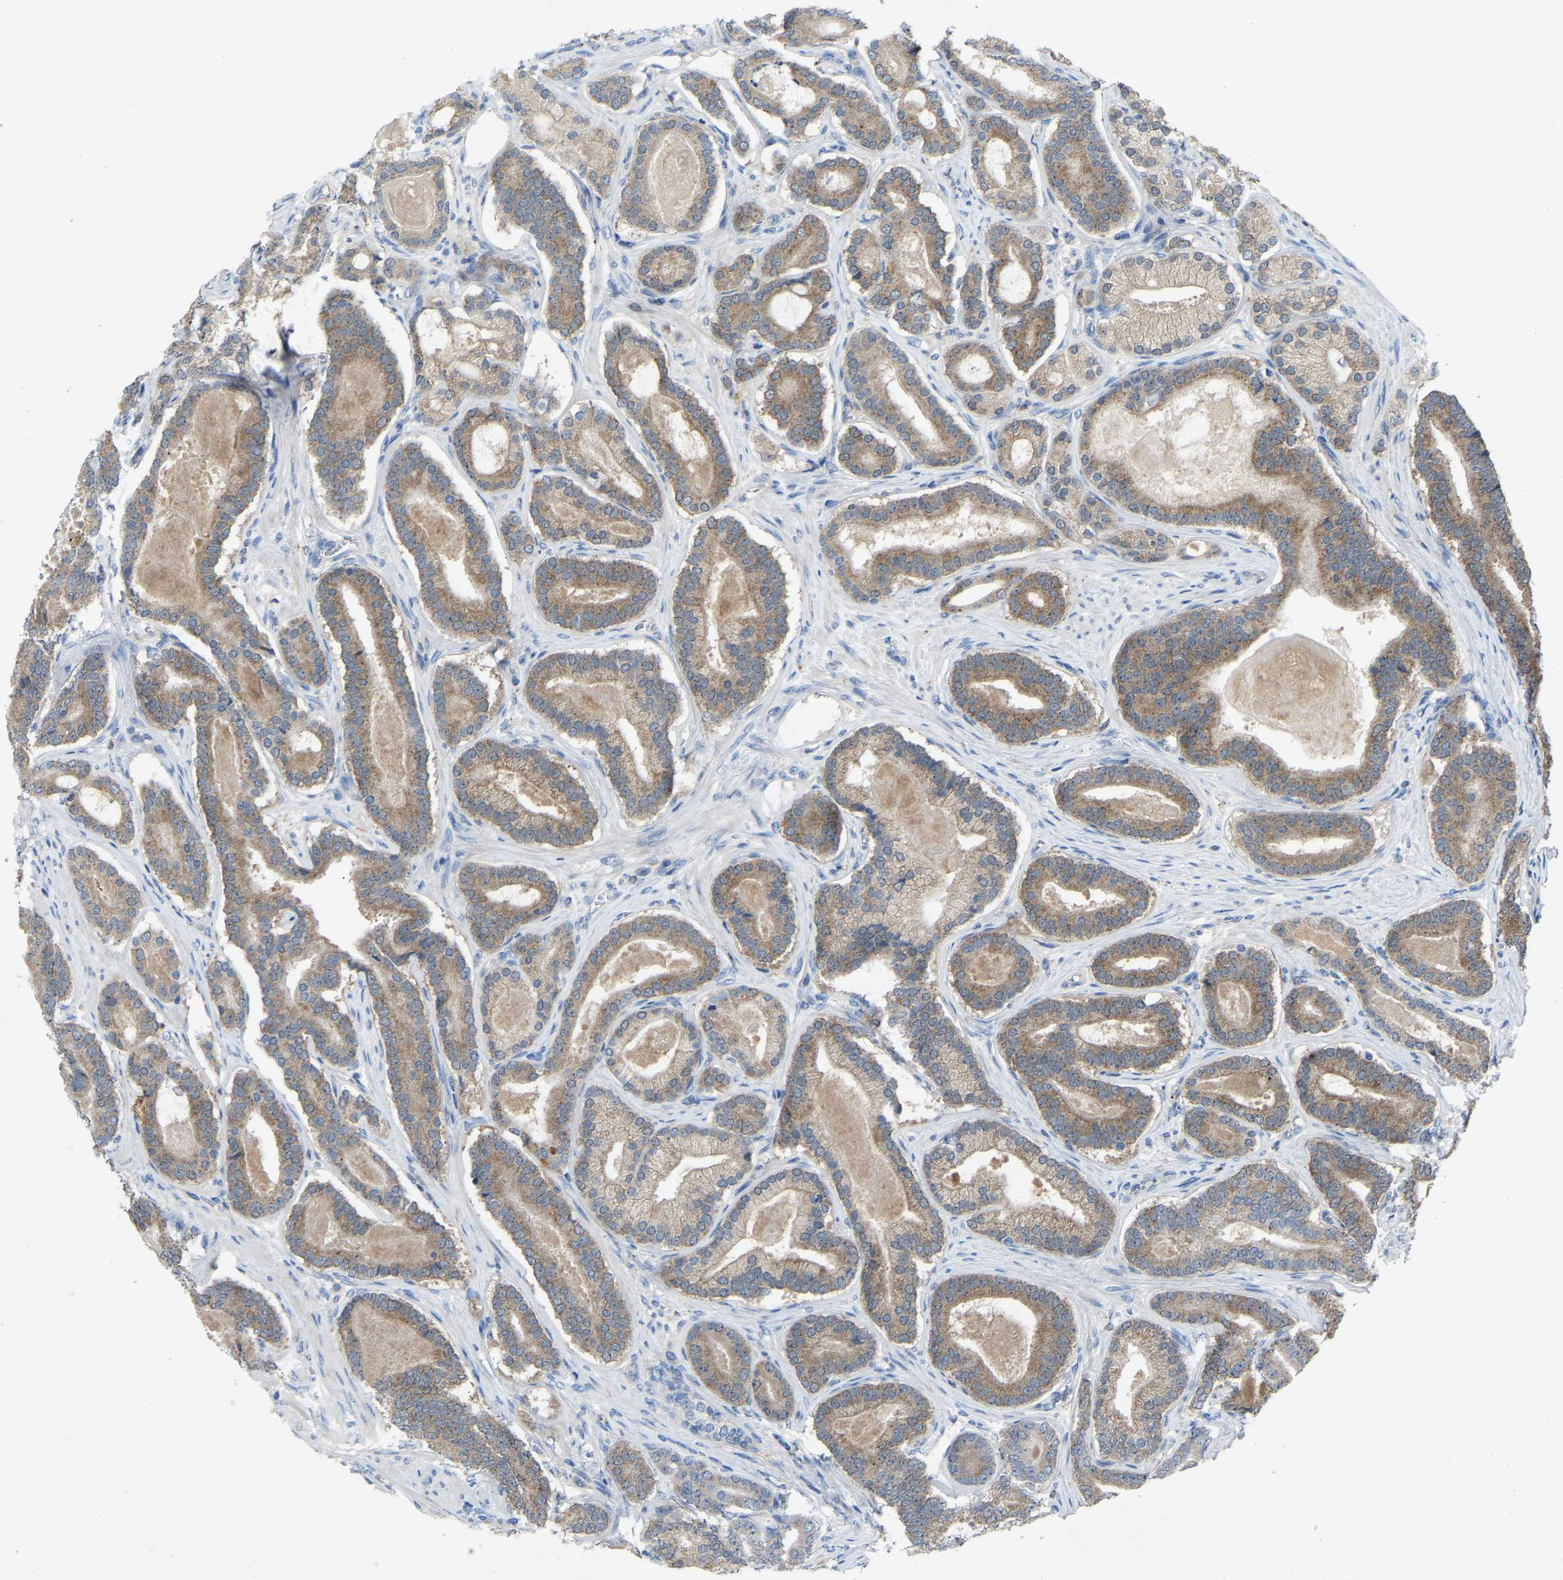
{"staining": {"intensity": "moderate", "quantity": ">75%", "location": "cytoplasmic/membranous"}, "tissue": "prostate cancer", "cell_type": "Tumor cells", "image_type": "cancer", "snomed": [{"axis": "morphology", "description": "Adenocarcinoma, High grade"}, {"axis": "topography", "description": "Prostate"}], "caption": "Human prostate cancer stained with a protein marker demonstrates moderate staining in tumor cells.", "gene": "FHIT", "patient": {"sex": "male", "age": 60}}